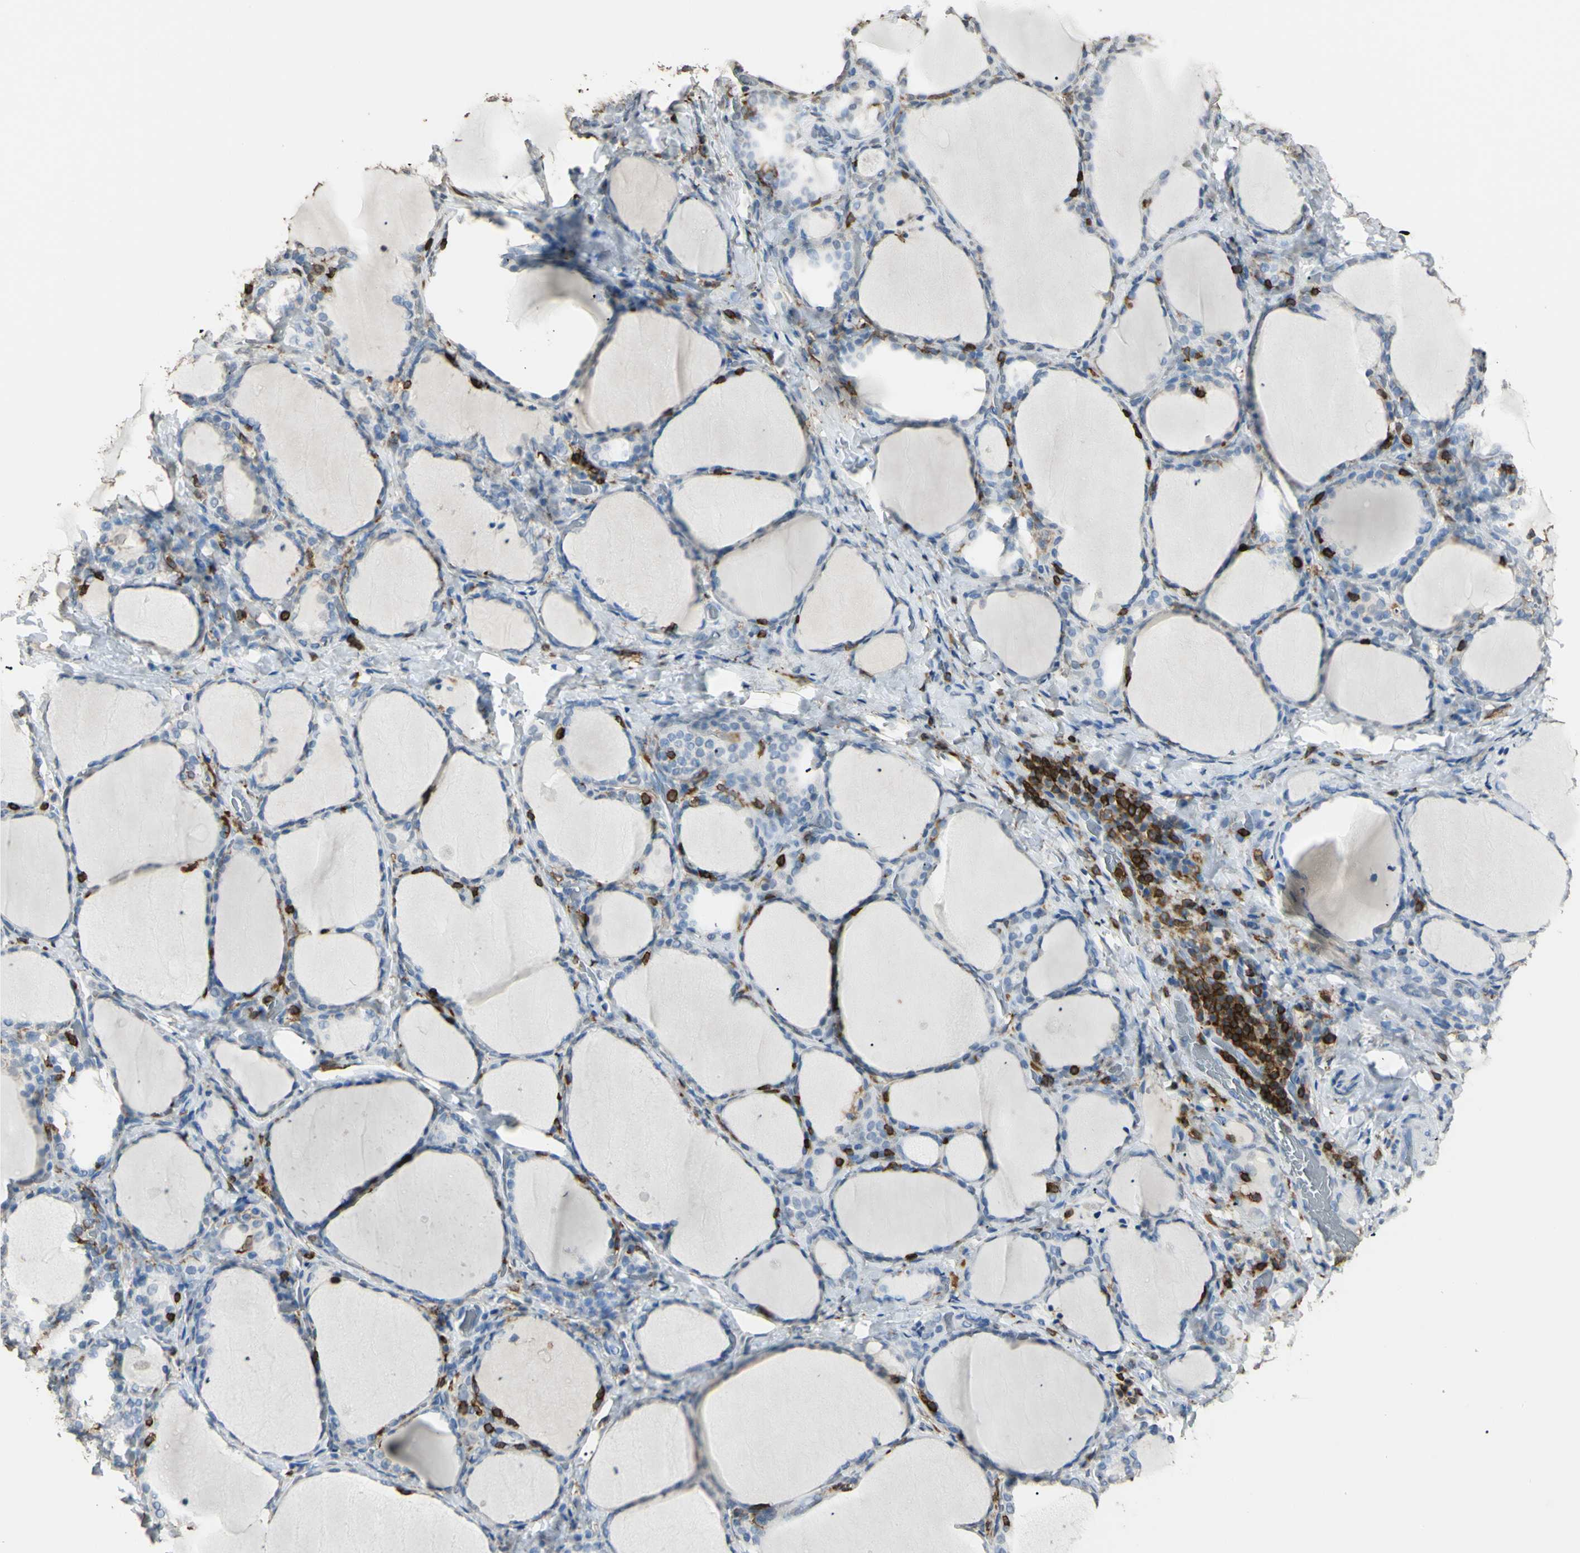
{"staining": {"intensity": "negative", "quantity": "none", "location": "none"}, "tissue": "thyroid gland", "cell_type": "Glandular cells", "image_type": "normal", "snomed": [{"axis": "morphology", "description": "Normal tissue, NOS"}, {"axis": "morphology", "description": "Papillary adenocarcinoma, NOS"}, {"axis": "topography", "description": "Thyroid gland"}], "caption": "A high-resolution image shows immunohistochemistry (IHC) staining of benign thyroid gland, which demonstrates no significant positivity in glandular cells.", "gene": "PSTPIP1", "patient": {"sex": "female", "age": 30}}